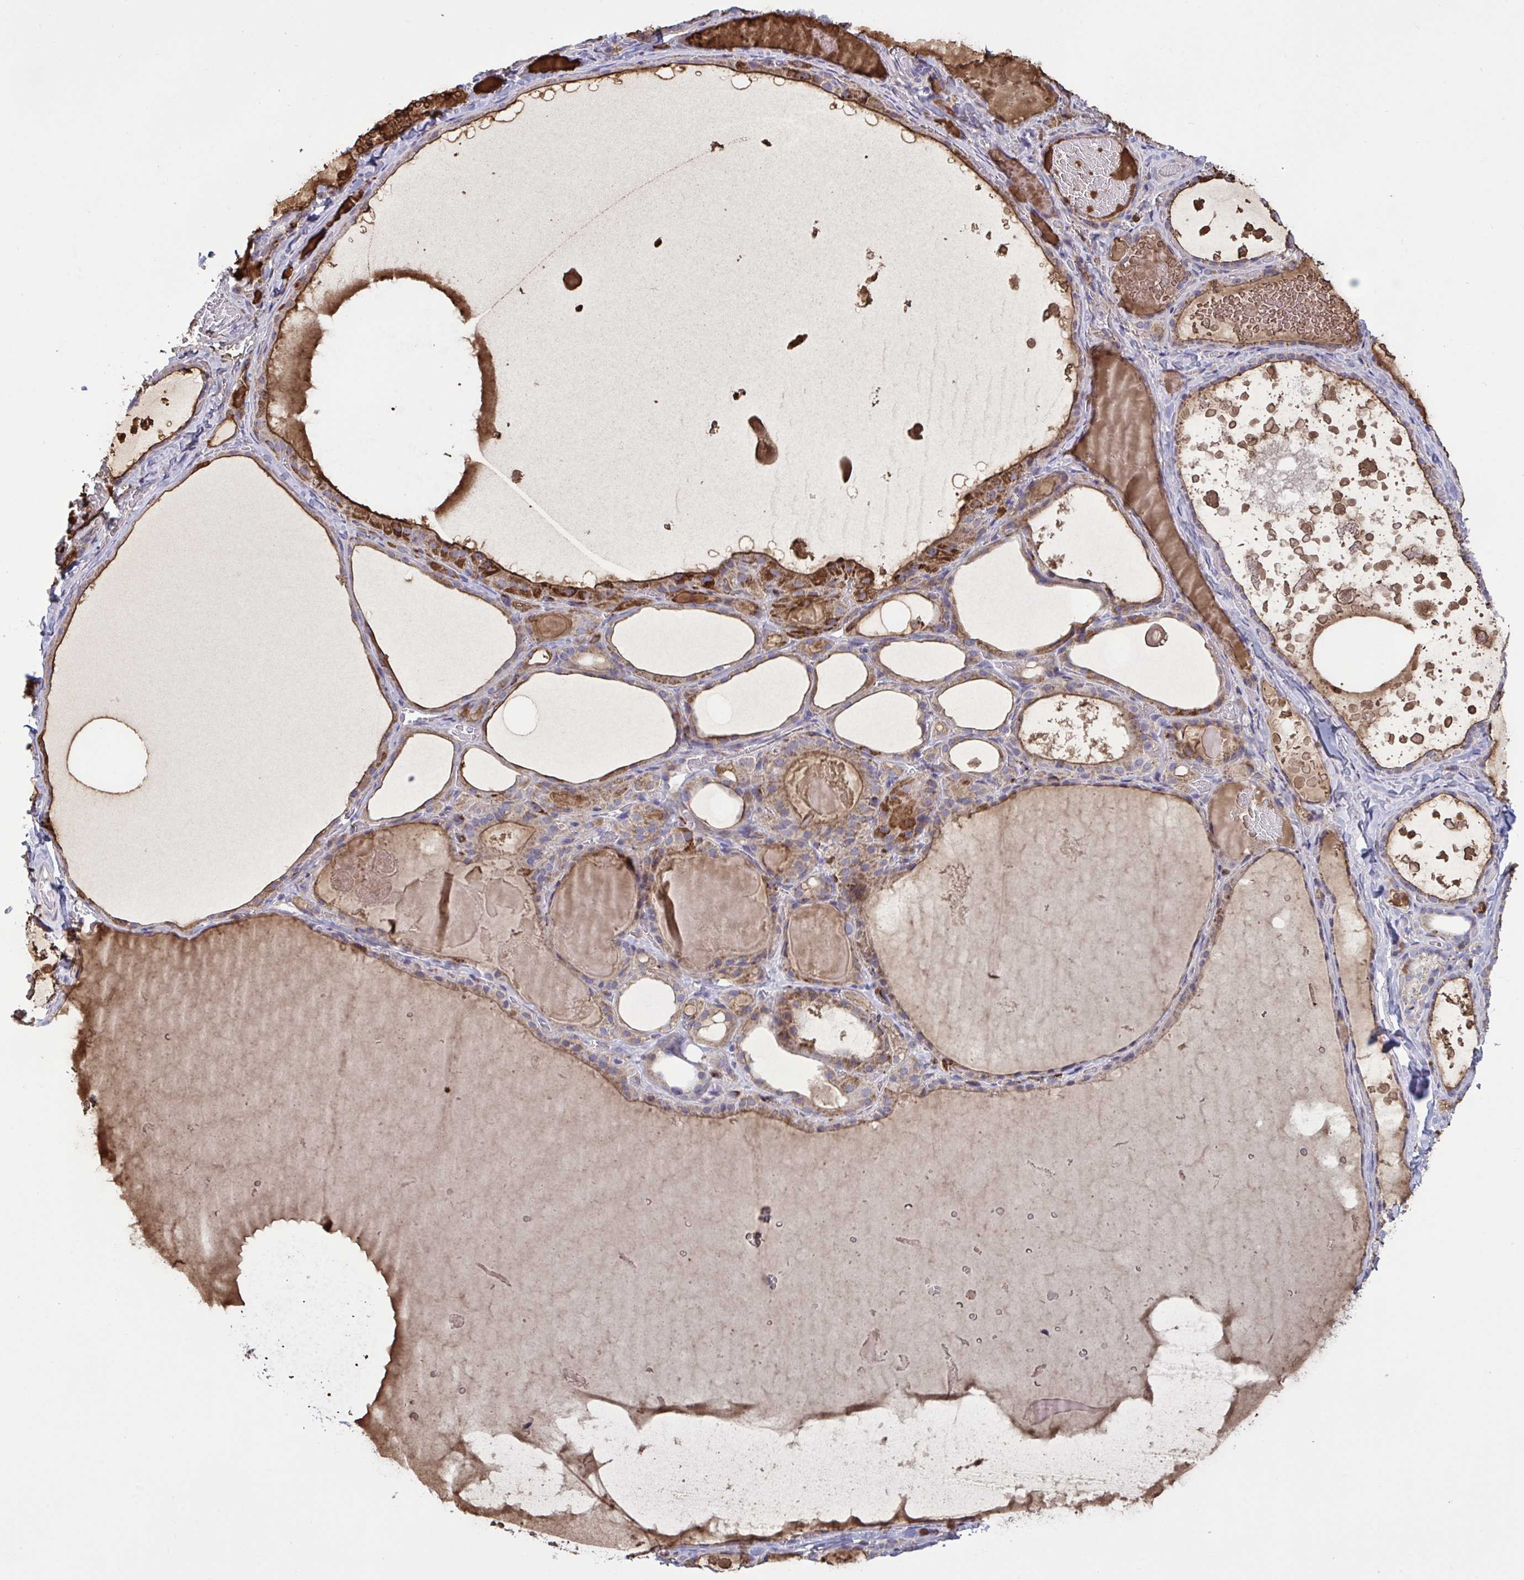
{"staining": {"intensity": "moderate", "quantity": "25%-75%", "location": "cytoplasmic/membranous"}, "tissue": "thyroid gland", "cell_type": "Glandular cells", "image_type": "normal", "snomed": [{"axis": "morphology", "description": "Normal tissue, NOS"}, {"axis": "topography", "description": "Thyroid gland"}], "caption": "Moderate cytoplasmic/membranous expression for a protein is identified in approximately 25%-75% of glandular cells of normal thyroid gland using immunohistochemistry (IHC).", "gene": "CD101", "patient": {"sex": "female", "age": 56}}